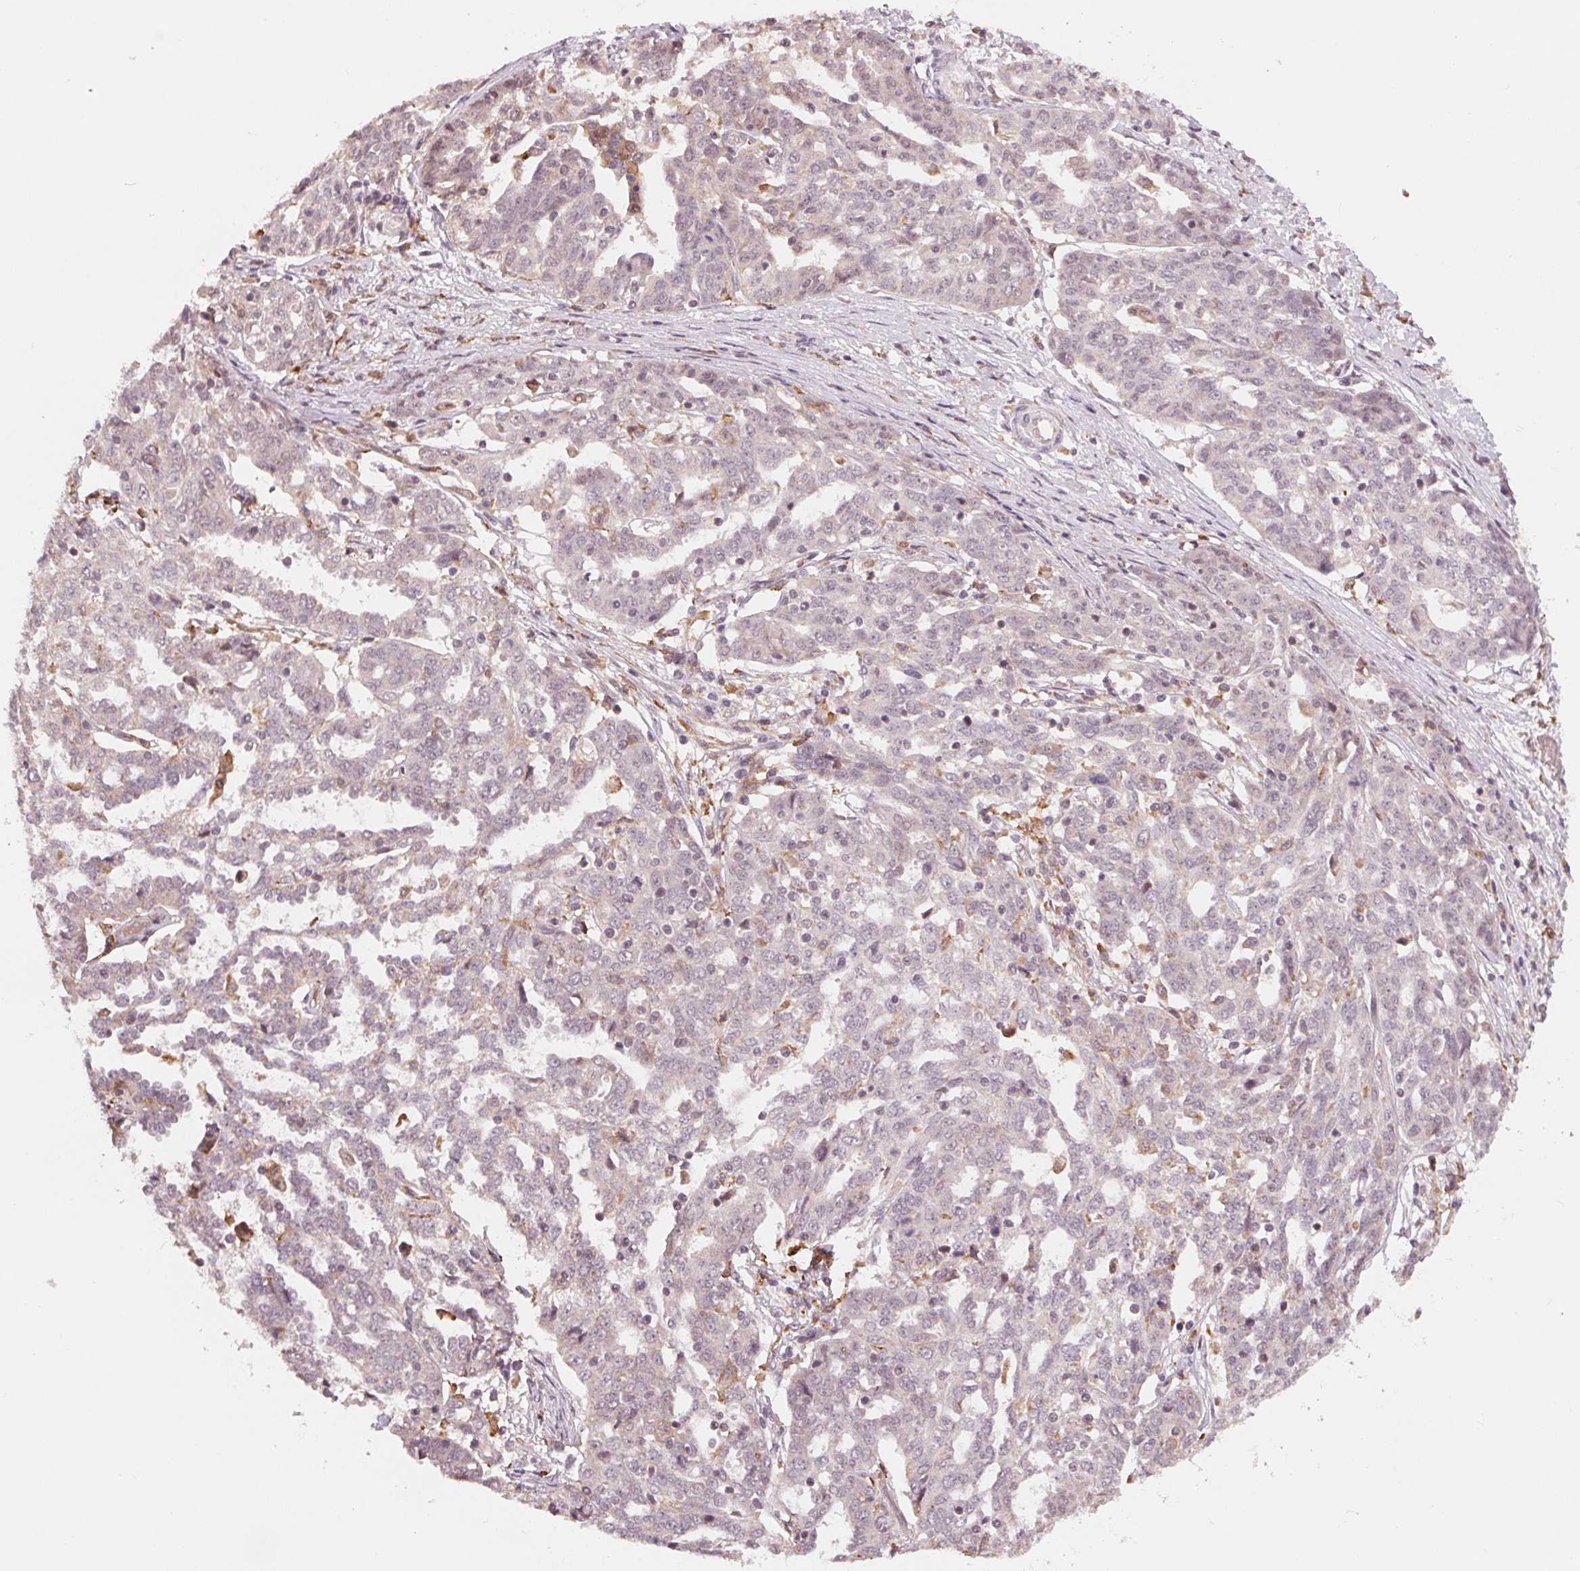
{"staining": {"intensity": "negative", "quantity": "none", "location": "none"}, "tissue": "ovarian cancer", "cell_type": "Tumor cells", "image_type": "cancer", "snomed": [{"axis": "morphology", "description": "Cystadenocarcinoma, serous, NOS"}, {"axis": "topography", "description": "Ovary"}], "caption": "A histopathology image of ovarian serous cystadenocarcinoma stained for a protein exhibits no brown staining in tumor cells. Nuclei are stained in blue.", "gene": "IL9R", "patient": {"sex": "female", "age": 67}}